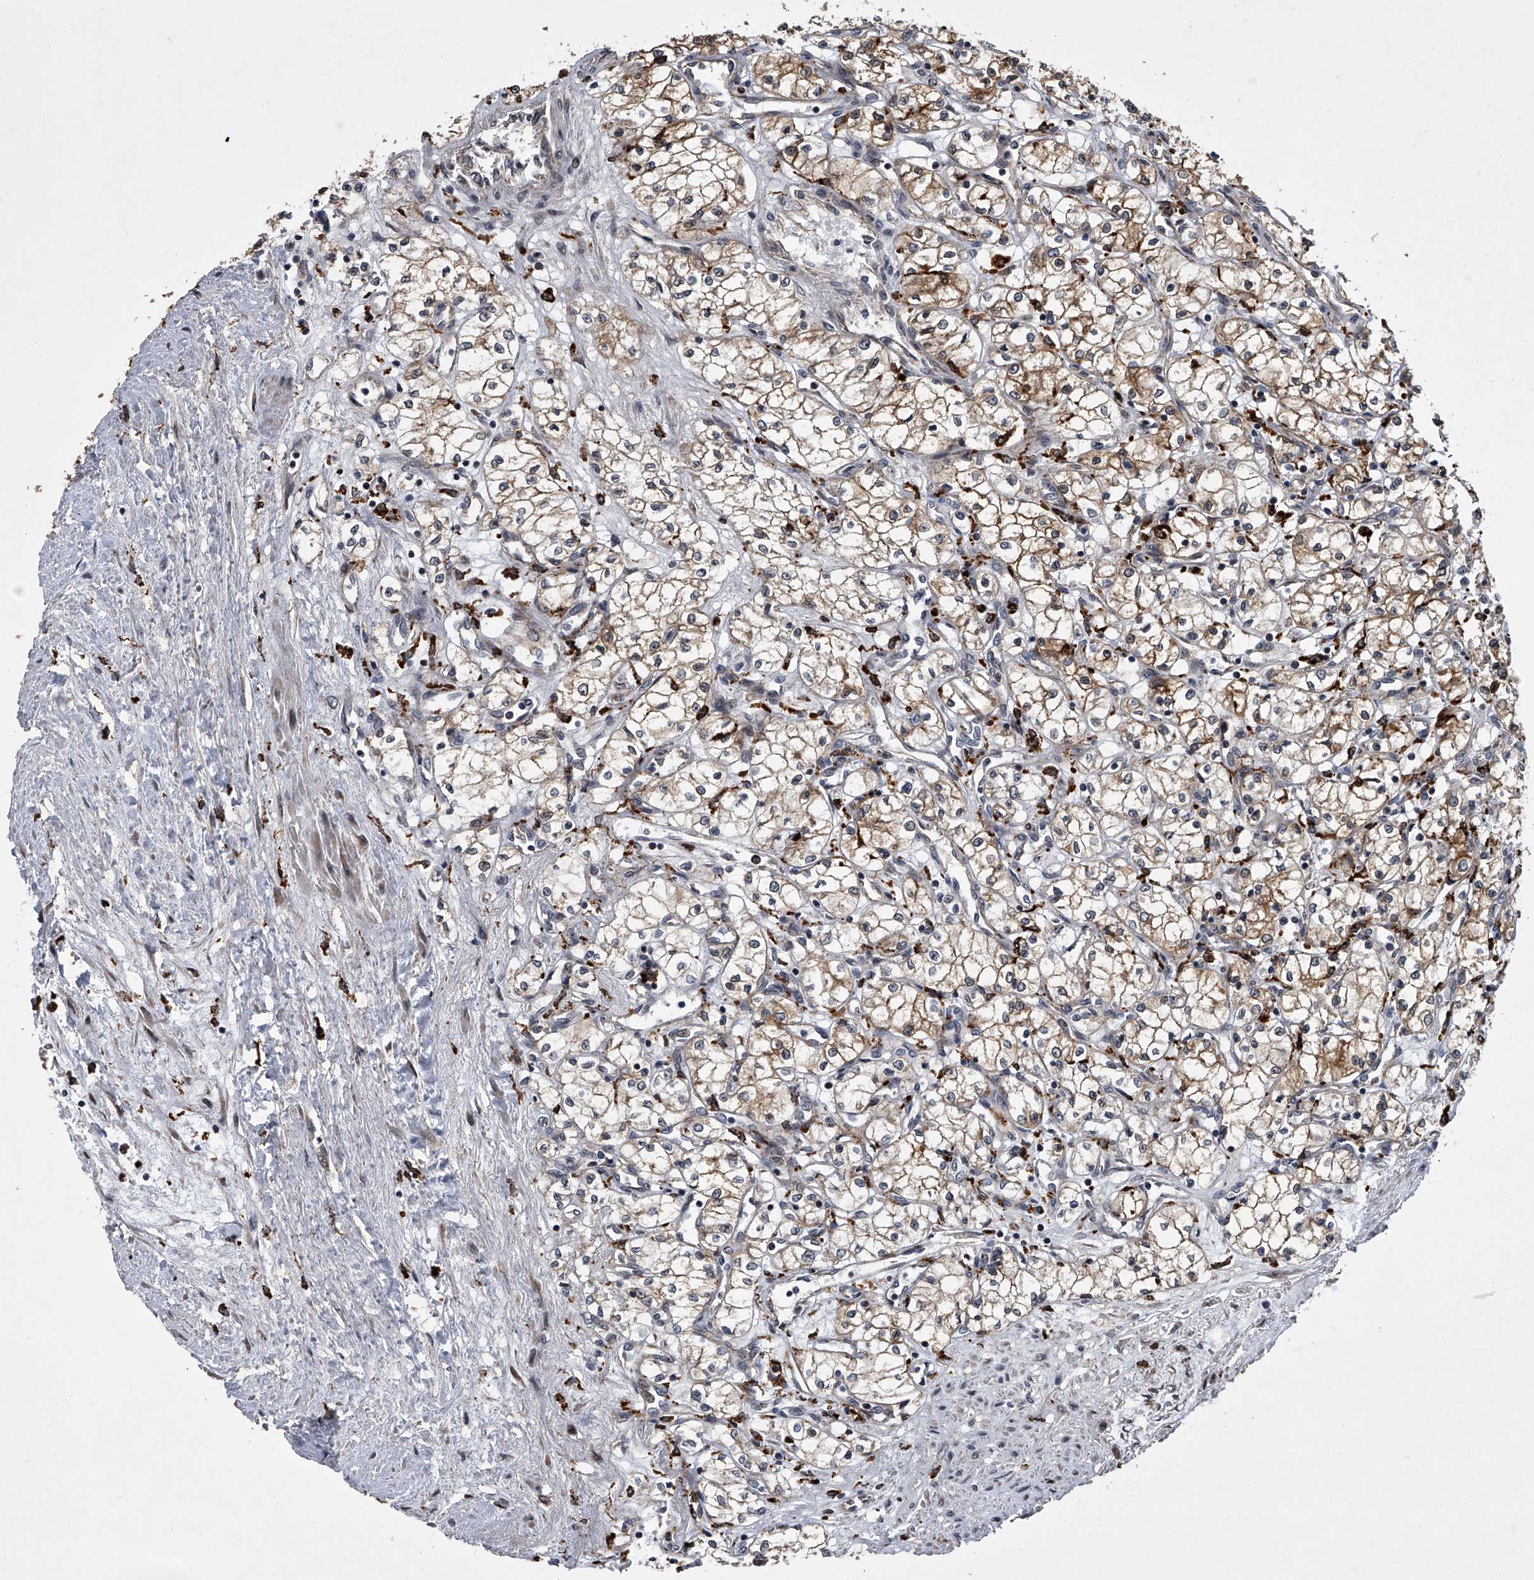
{"staining": {"intensity": "moderate", "quantity": ">75%", "location": "cytoplasmic/membranous"}, "tissue": "renal cancer", "cell_type": "Tumor cells", "image_type": "cancer", "snomed": [{"axis": "morphology", "description": "Adenocarcinoma, NOS"}, {"axis": "topography", "description": "Kidney"}], "caption": "Moderate cytoplasmic/membranous staining is seen in about >75% of tumor cells in adenocarcinoma (renal).", "gene": "TRIM8", "patient": {"sex": "male", "age": 59}}